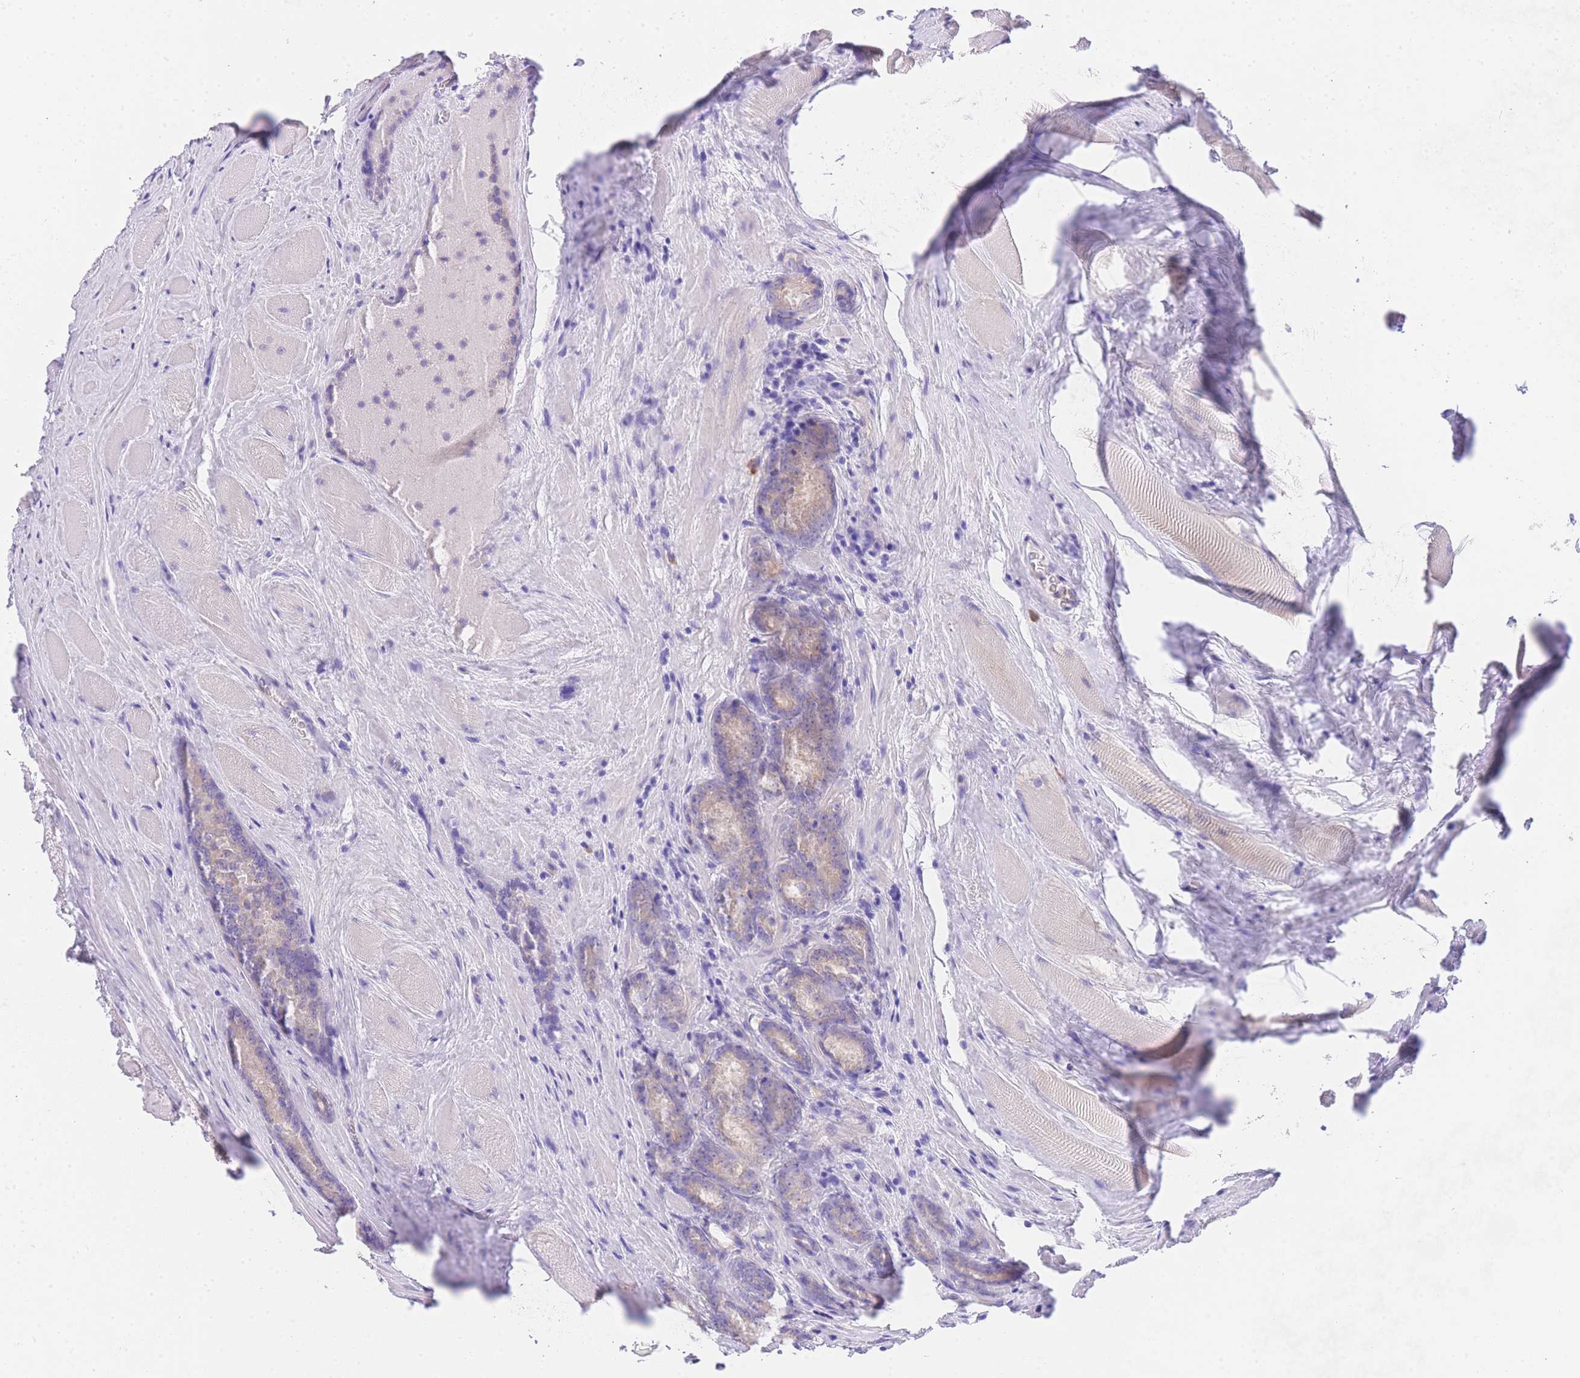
{"staining": {"intensity": "weak", "quantity": "<25%", "location": "cytoplasmic/membranous"}, "tissue": "prostate cancer", "cell_type": "Tumor cells", "image_type": "cancer", "snomed": [{"axis": "morphology", "description": "Adenocarcinoma, Low grade"}, {"axis": "topography", "description": "Prostate"}], "caption": "The photomicrograph demonstrates no staining of tumor cells in prostate cancer. The staining is performed using DAB (3,3'-diaminobenzidine) brown chromogen with nuclei counter-stained in using hematoxylin.", "gene": "EPN2", "patient": {"sex": "male", "age": 68}}